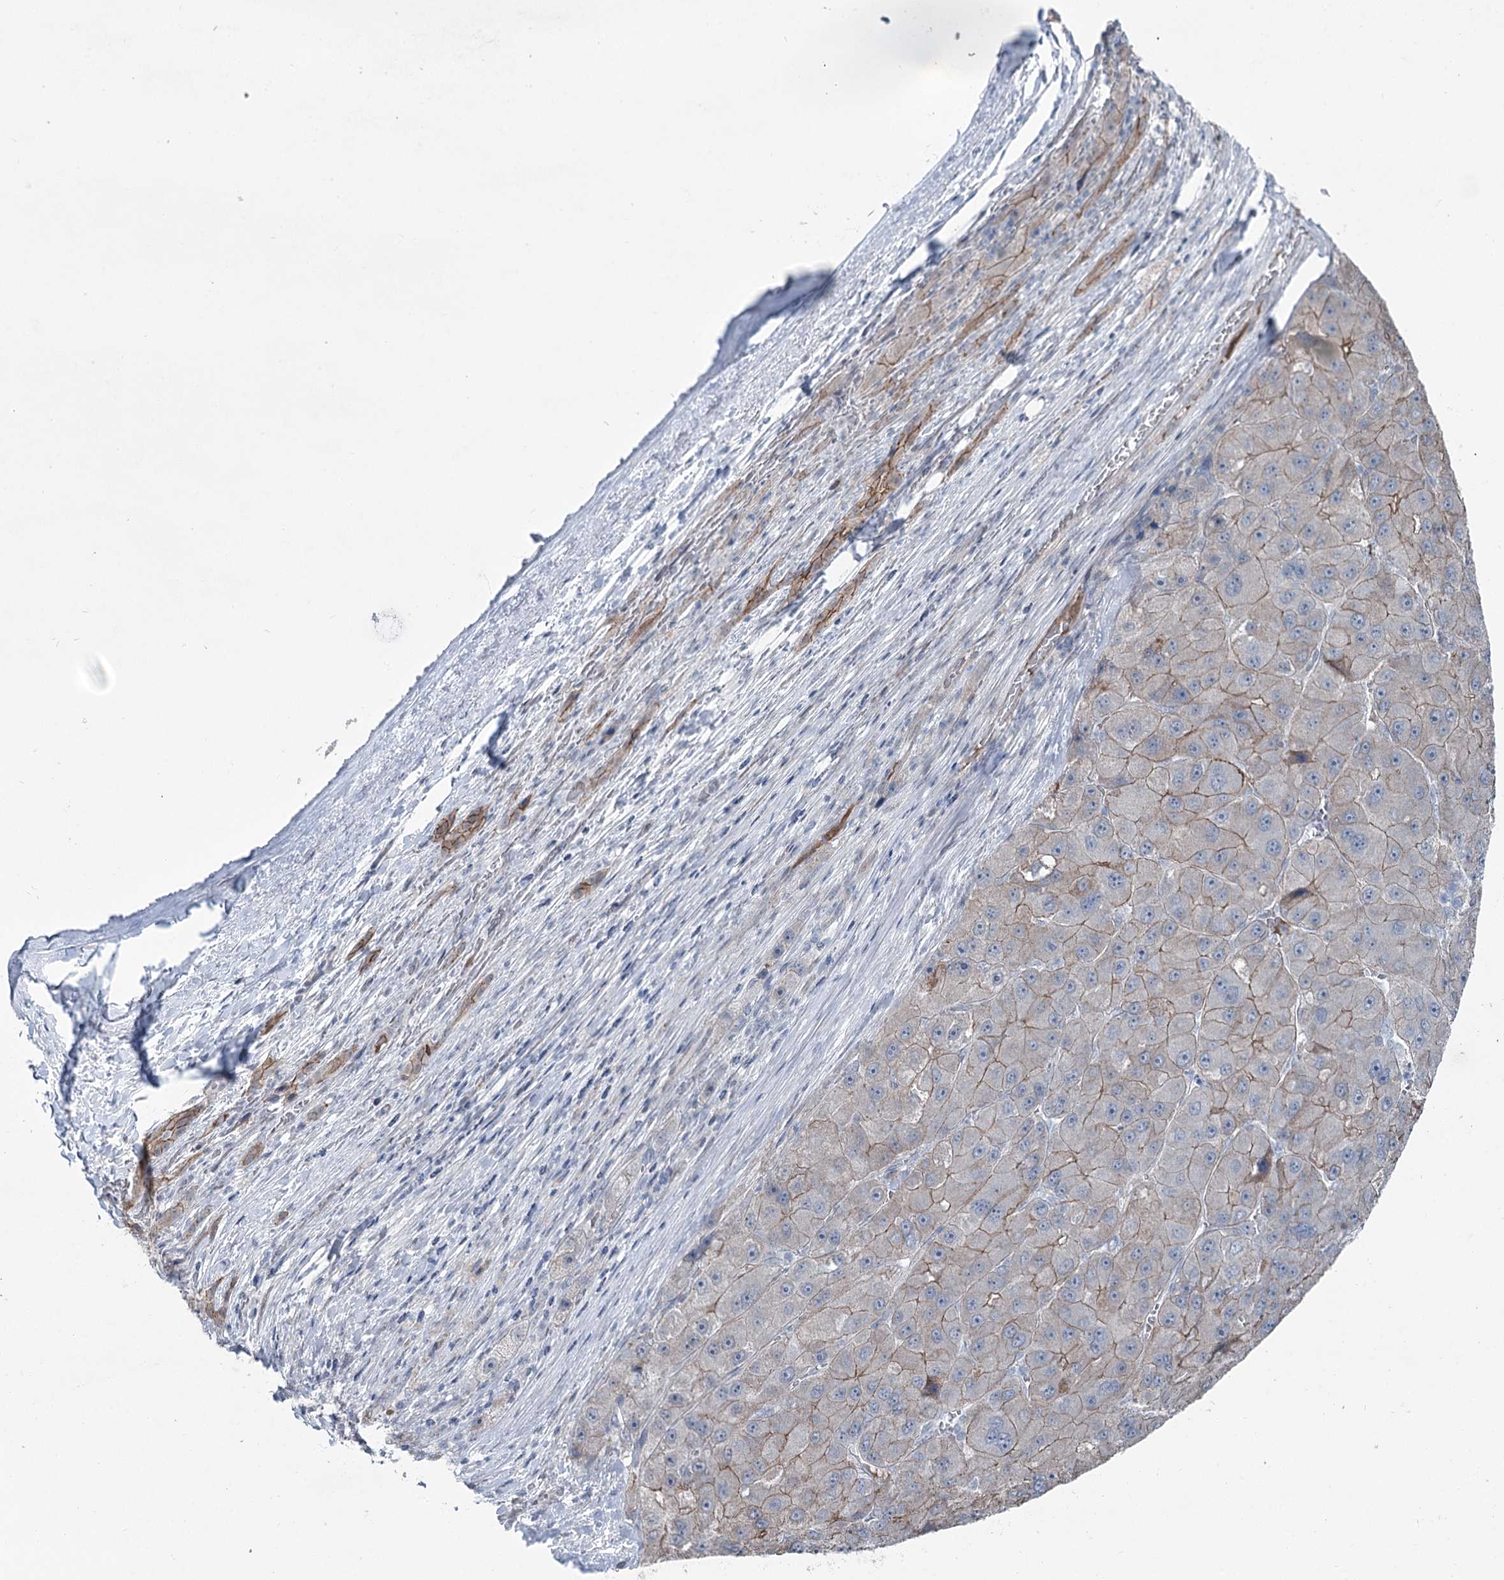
{"staining": {"intensity": "moderate", "quantity": ">75%", "location": "cytoplasmic/membranous"}, "tissue": "liver cancer", "cell_type": "Tumor cells", "image_type": "cancer", "snomed": [{"axis": "morphology", "description": "Carcinoma, Hepatocellular, NOS"}, {"axis": "topography", "description": "Liver"}], "caption": "Moderate cytoplasmic/membranous staining is appreciated in about >75% of tumor cells in liver hepatocellular carcinoma. The protein is stained brown, and the nuclei are stained in blue (DAB IHC with brightfield microscopy, high magnification).", "gene": "FAM120B", "patient": {"sex": "female", "age": 73}}